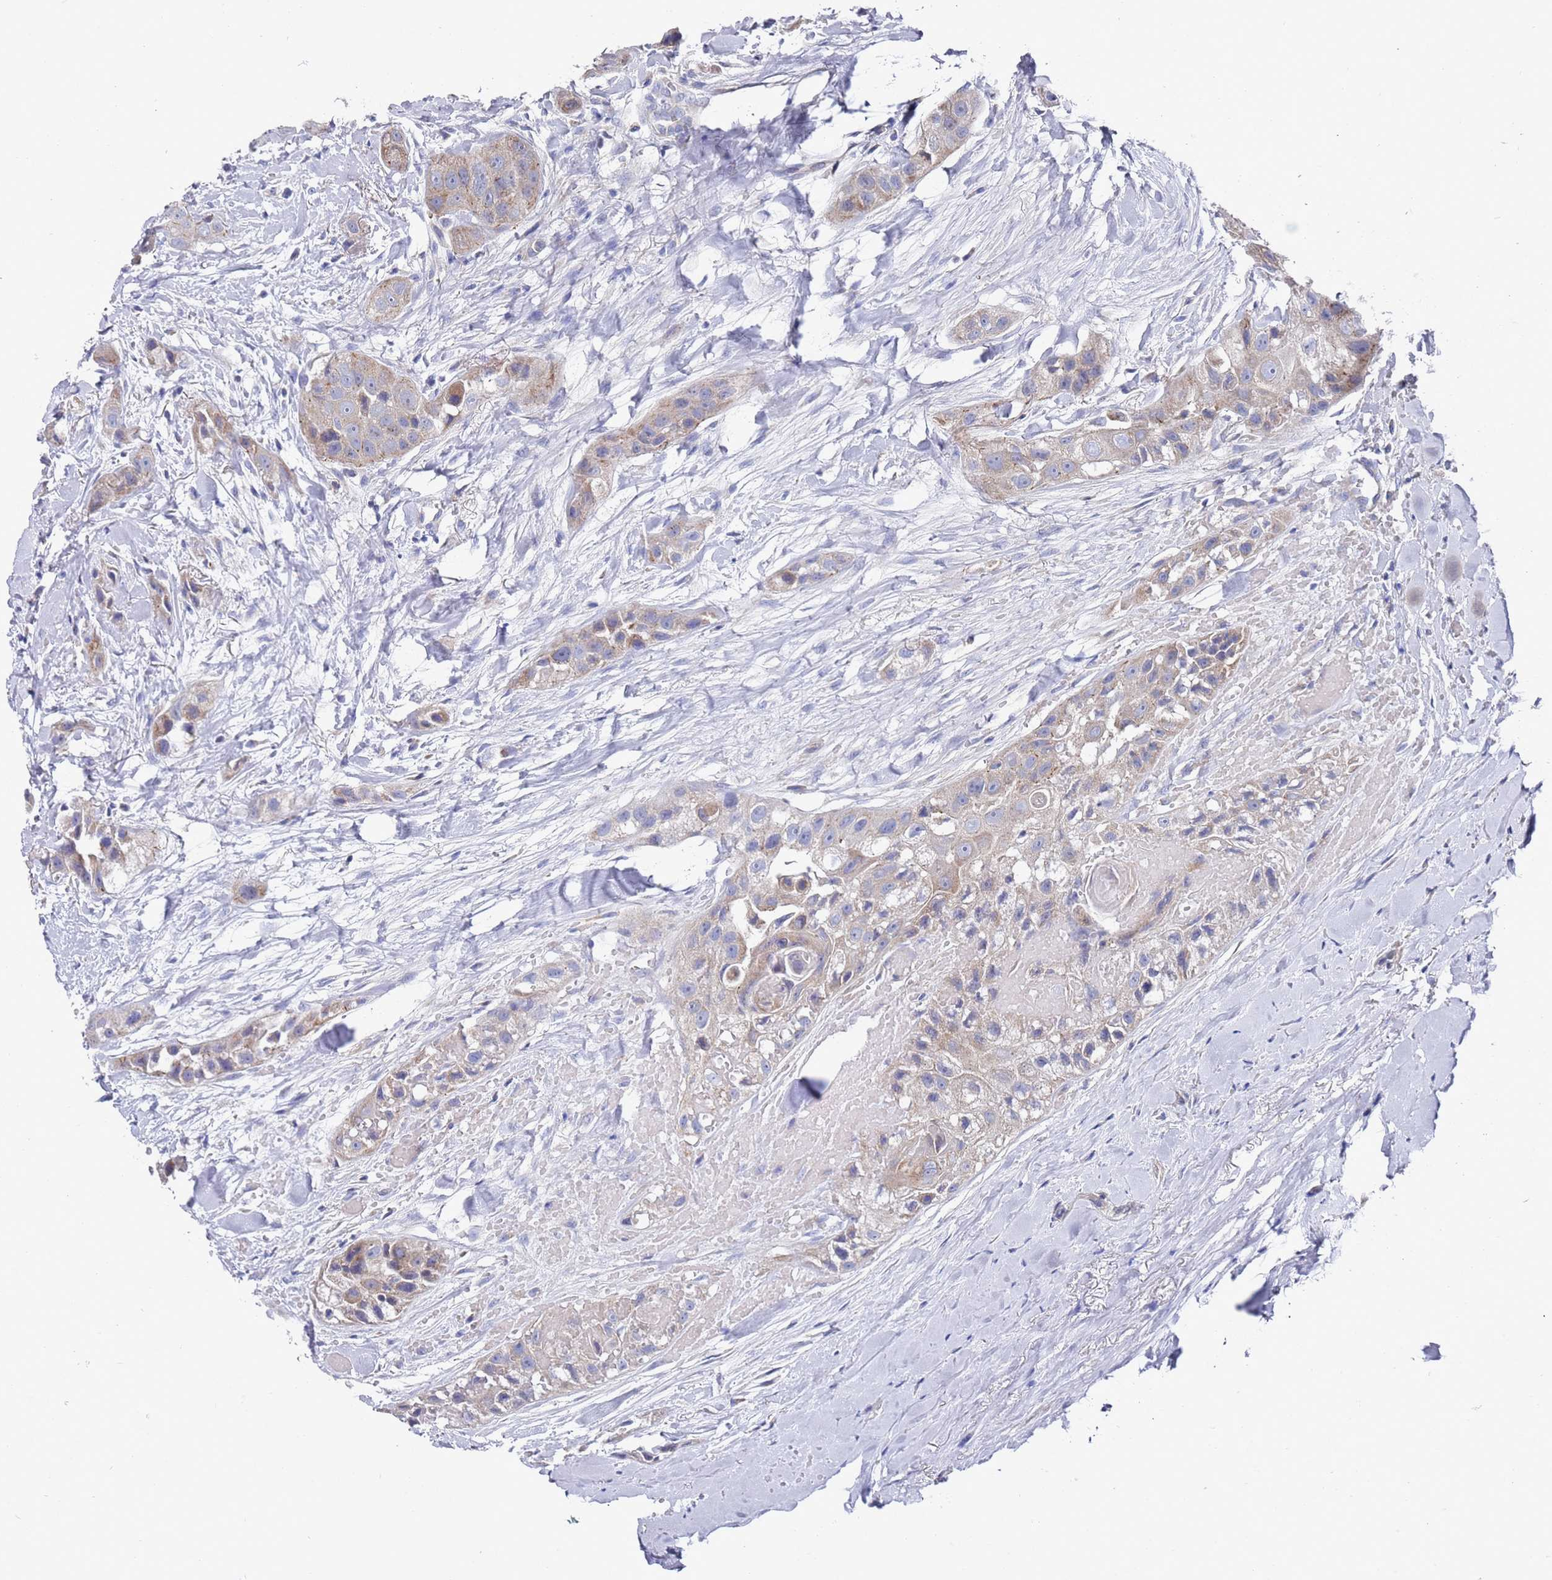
{"staining": {"intensity": "weak", "quantity": "<25%", "location": "cytoplasmic/membranous"}, "tissue": "head and neck cancer", "cell_type": "Tumor cells", "image_type": "cancer", "snomed": [{"axis": "morphology", "description": "Normal tissue, NOS"}, {"axis": "morphology", "description": "Squamous cell carcinoma, NOS"}, {"axis": "topography", "description": "Skeletal muscle"}, {"axis": "topography", "description": "Head-Neck"}], "caption": "Tumor cells show no significant staining in head and neck cancer (squamous cell carcinoma).", "gene": "SCAPER", "patient": {"sex": "male", "age": 51}}